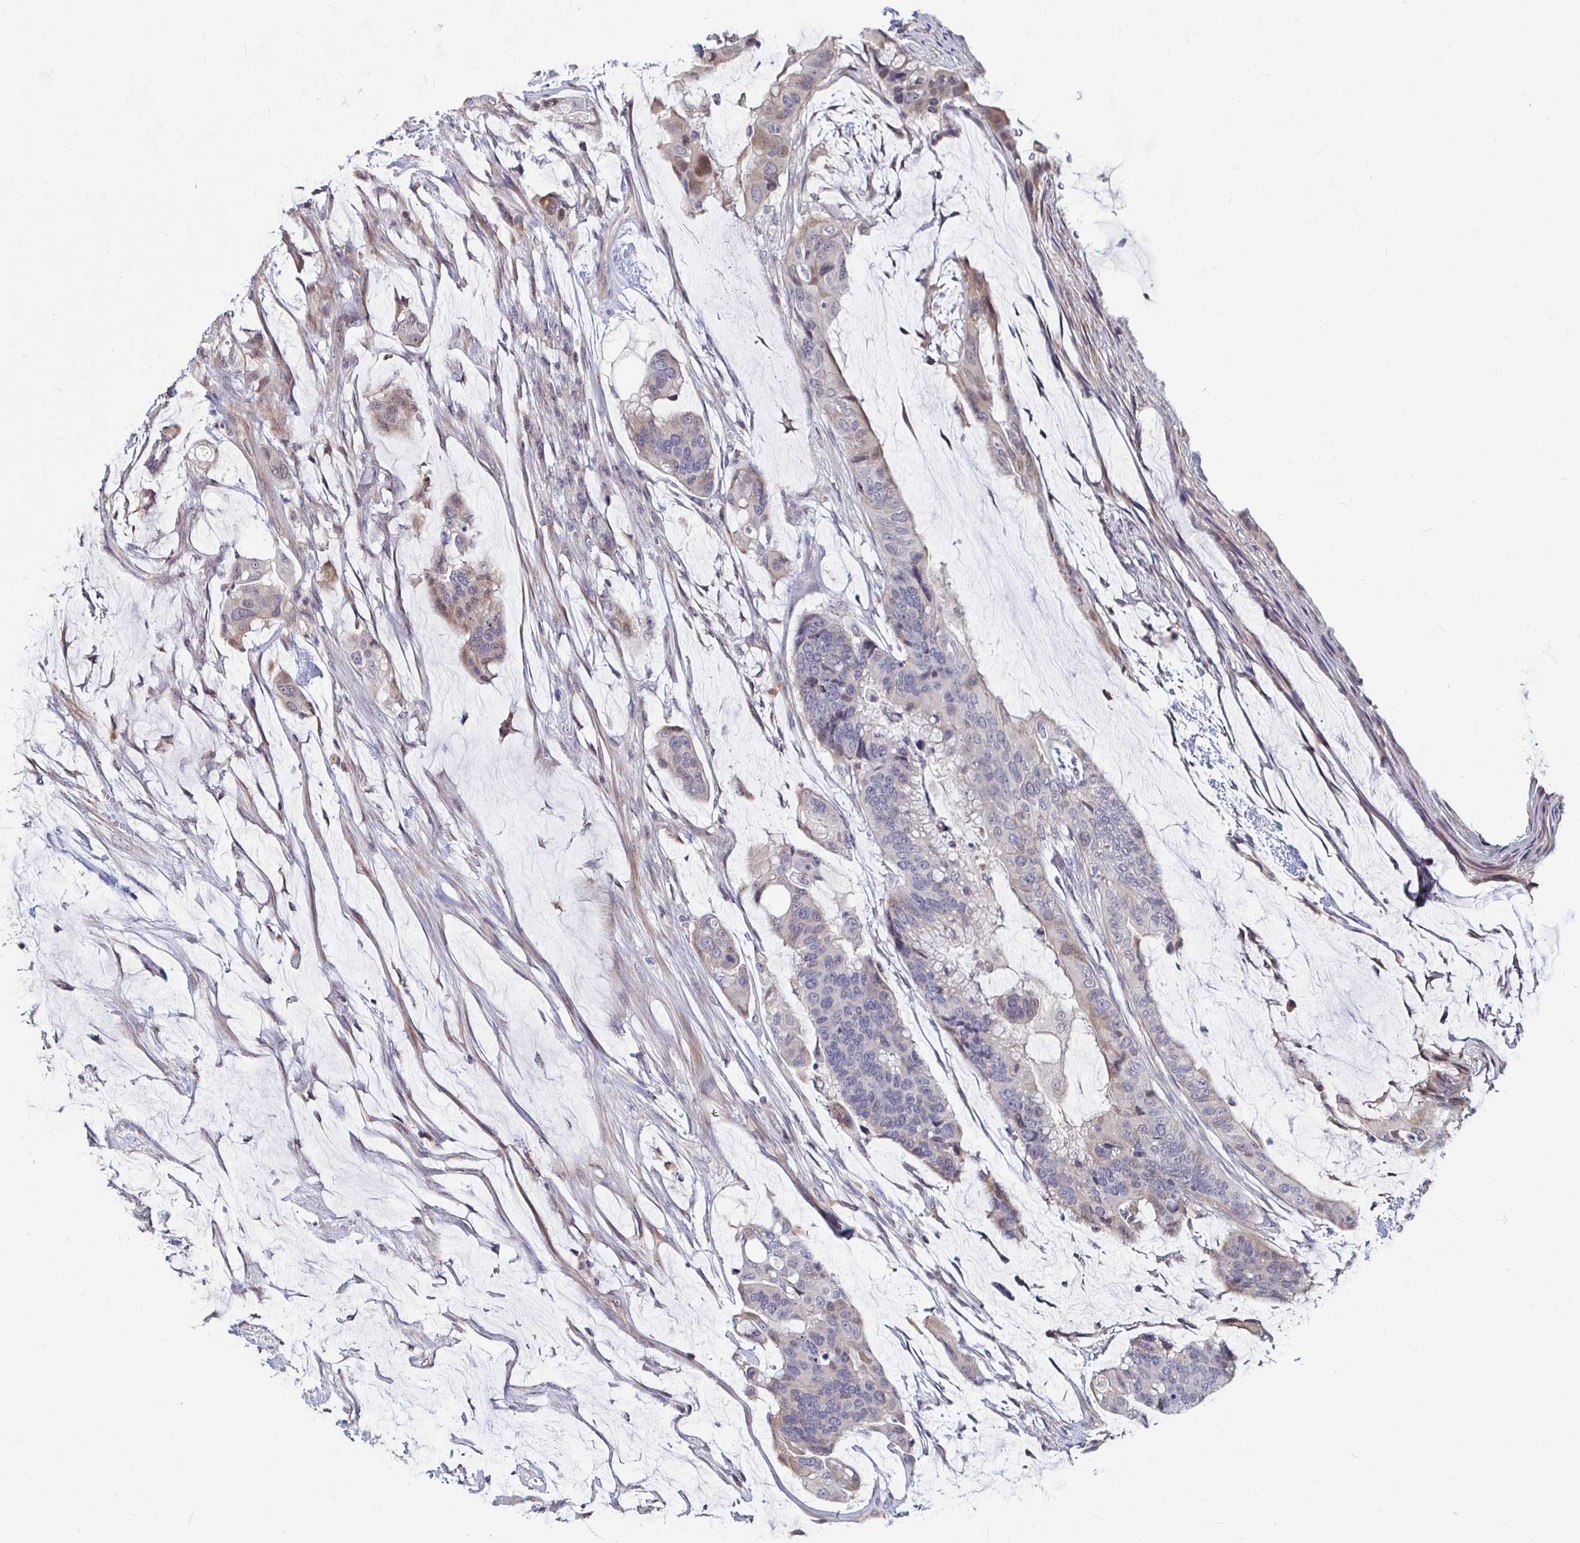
{"staining": {"intensity": "weak", "quantity": "<25%", "location": "cytoplasmic/membranous"}, "tissue": "colorectal cancer", "cell_type": "Tumor cells", "image_type": "cancer", "snomed": [{"axis": "morphology", "description": "Adenocarcinoma, NOS"}, {"axis": "topography", "description": "Rectum"}], "caption": "Immunohistochemistry histopathology image of neoplastic tissue: colorectal cancer (adenocarcinoma) stained with DAB (3,3'-diaminobenzidine) displays no significant protein staining in tumor cells.", "gene": "CAPN11", "patient": {"sex": "female", "age": 59}}